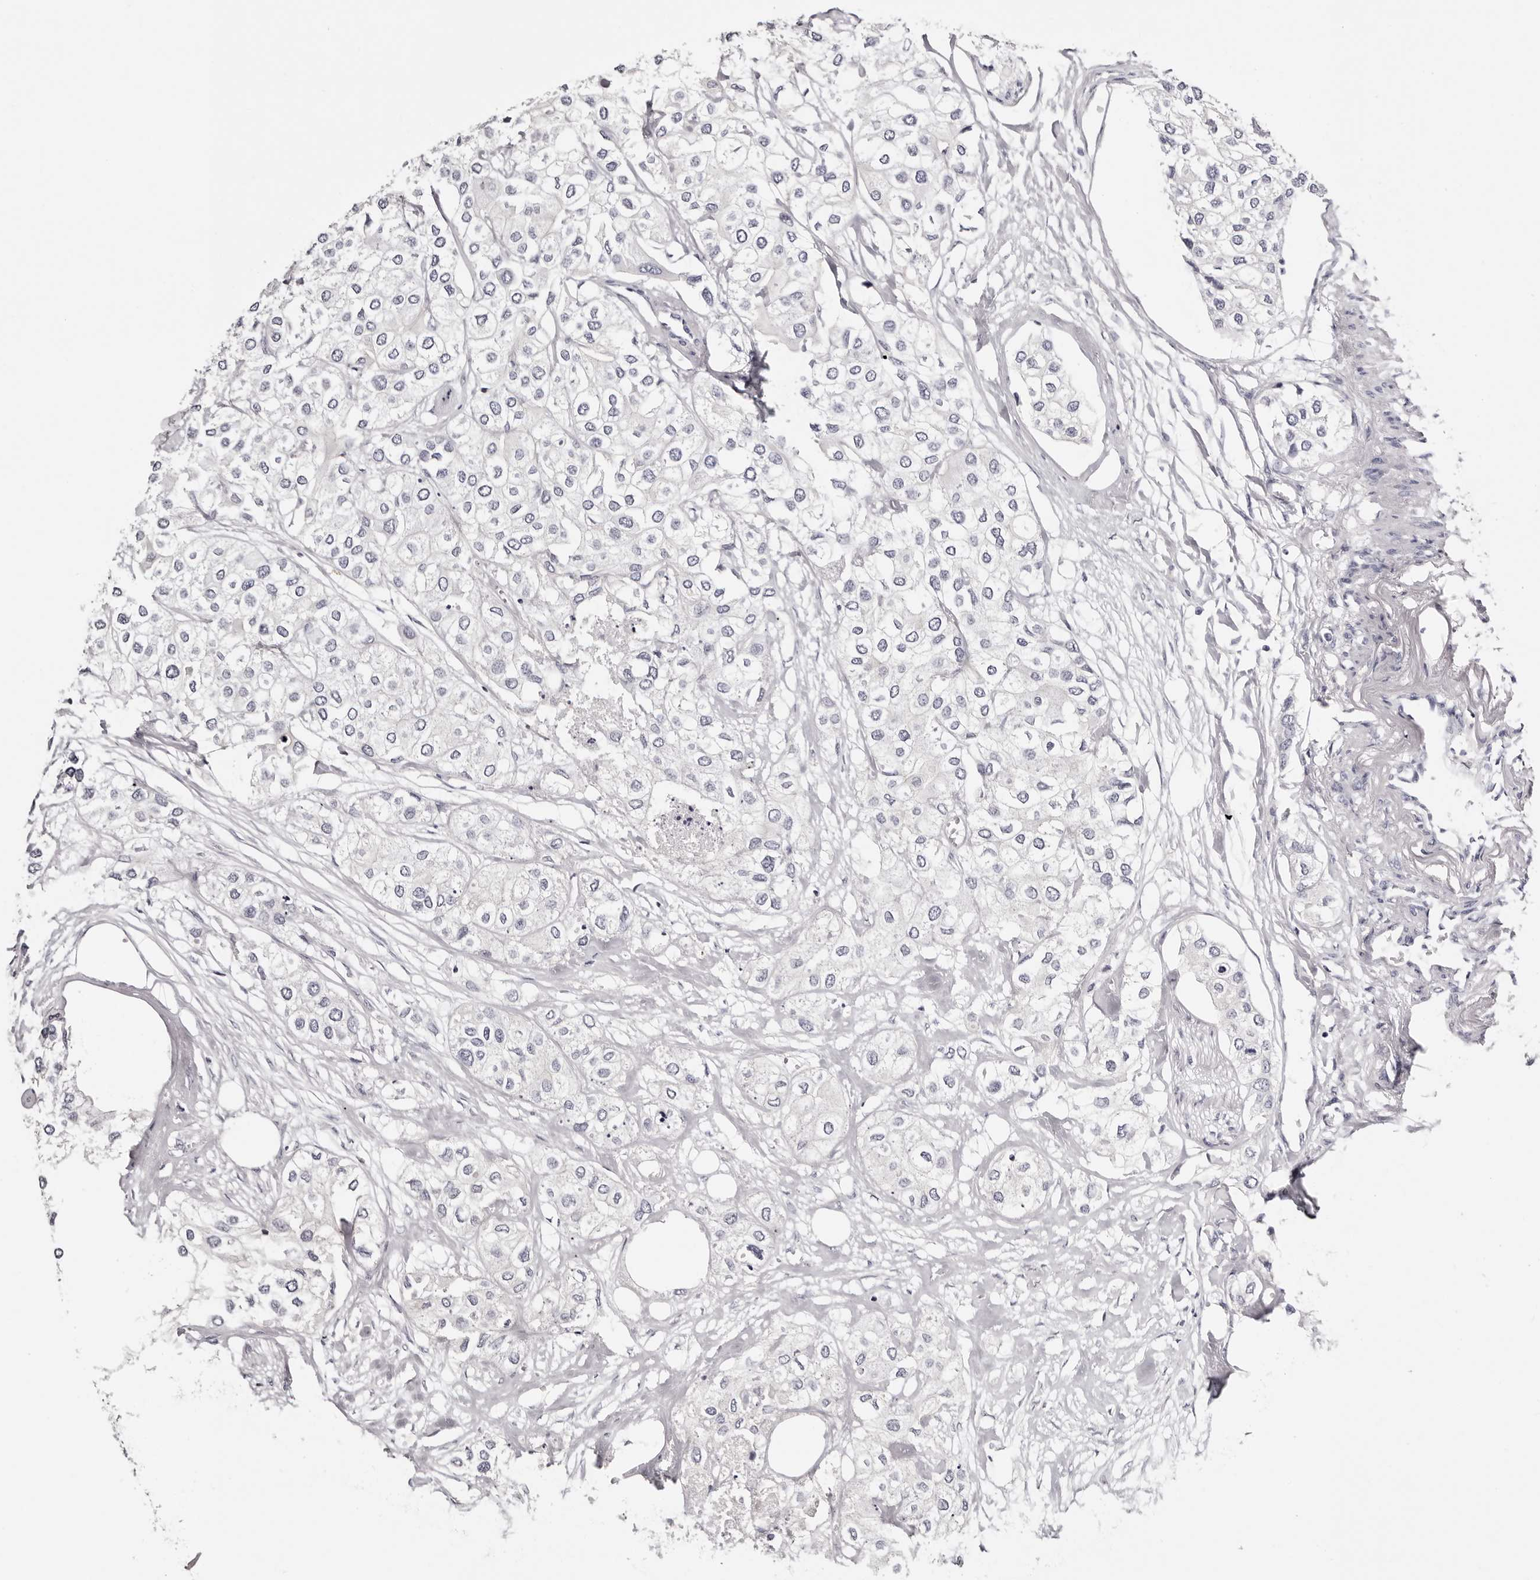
{"staining": {"intensity": "negative", "quantity": "none", "location": "none"}, "tissue": "urothelial cancer", "cell_type": "Tumor cells", "image_type": "cancer", "snomed": [{"axis": "morphology", "description": "Urothelial carcinoma, High grade"}, {"axis": "topography", "description": "Urinary bladder"}], "caption": "Immunohistochemistry (IHC) histopathology image of neoplastic tissue: urothelial carcinoma (high-grade) stained with DAB (3,3'-diaminobenzidine) exhibits no significant protein expression in tumor cells.", "gene": "ROM1", "patient": {"sex": "male", "age": 64}}